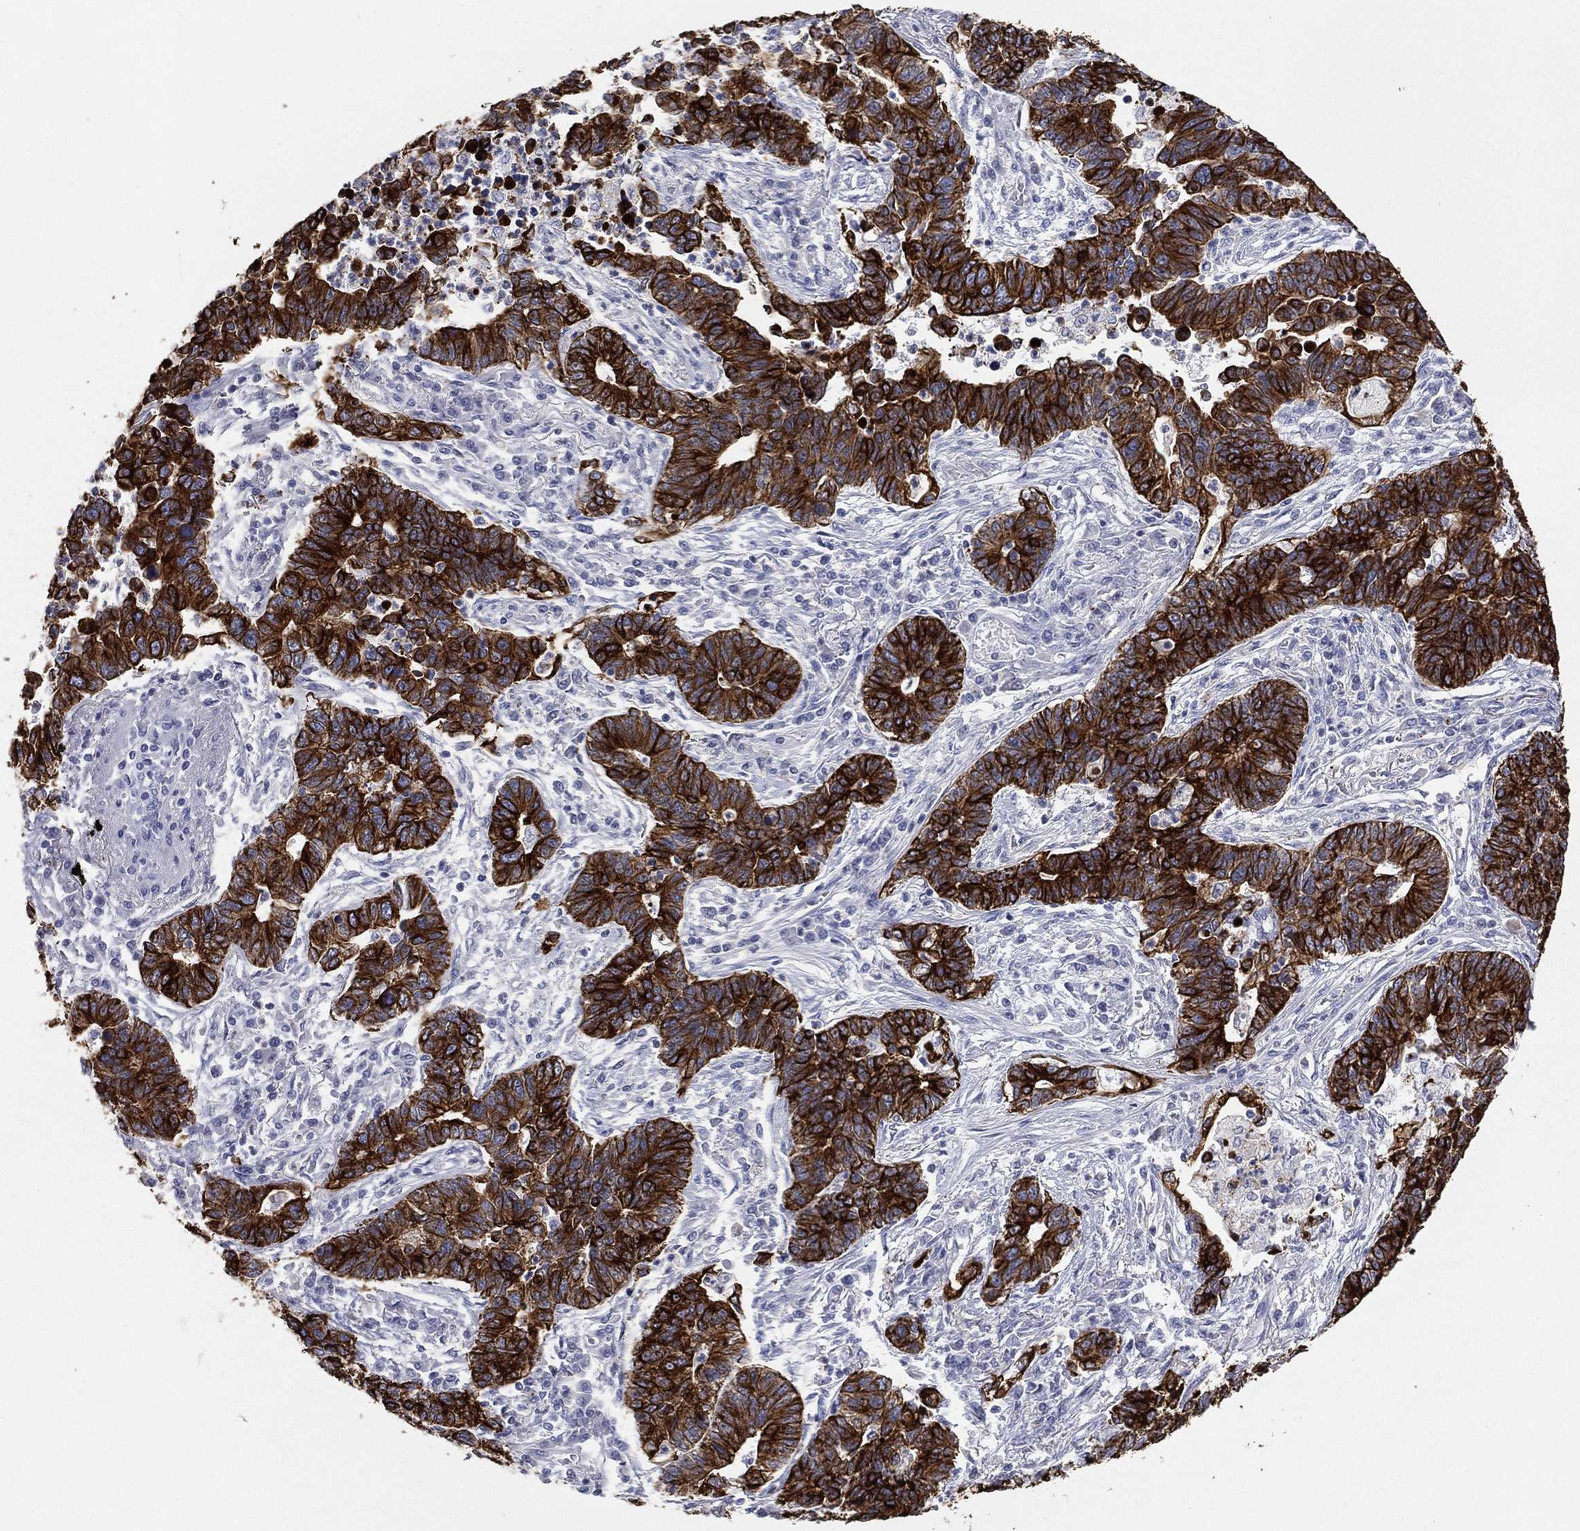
{"staining": {"intensity": "strong", "quantity": ">75%", "location": "cytoplasmic/membranous"}, "tissue": "lung cancer", "cell_type": "Tumor cells", "image_type": "cancer", "snomed": [{"axis": "morphology", "description": "Adenocarcinoma, NOS"}, {"axis": "topography", "description": "Lung"}], "caption": "The photomicrograph shows a brown stain indicating the presence of a protein in the cytoplasmic/membranous of tumor cells in adenocarcinoma (lung).", "gene": "KRT7", "patient": {"sex": "female", "age": 57}}